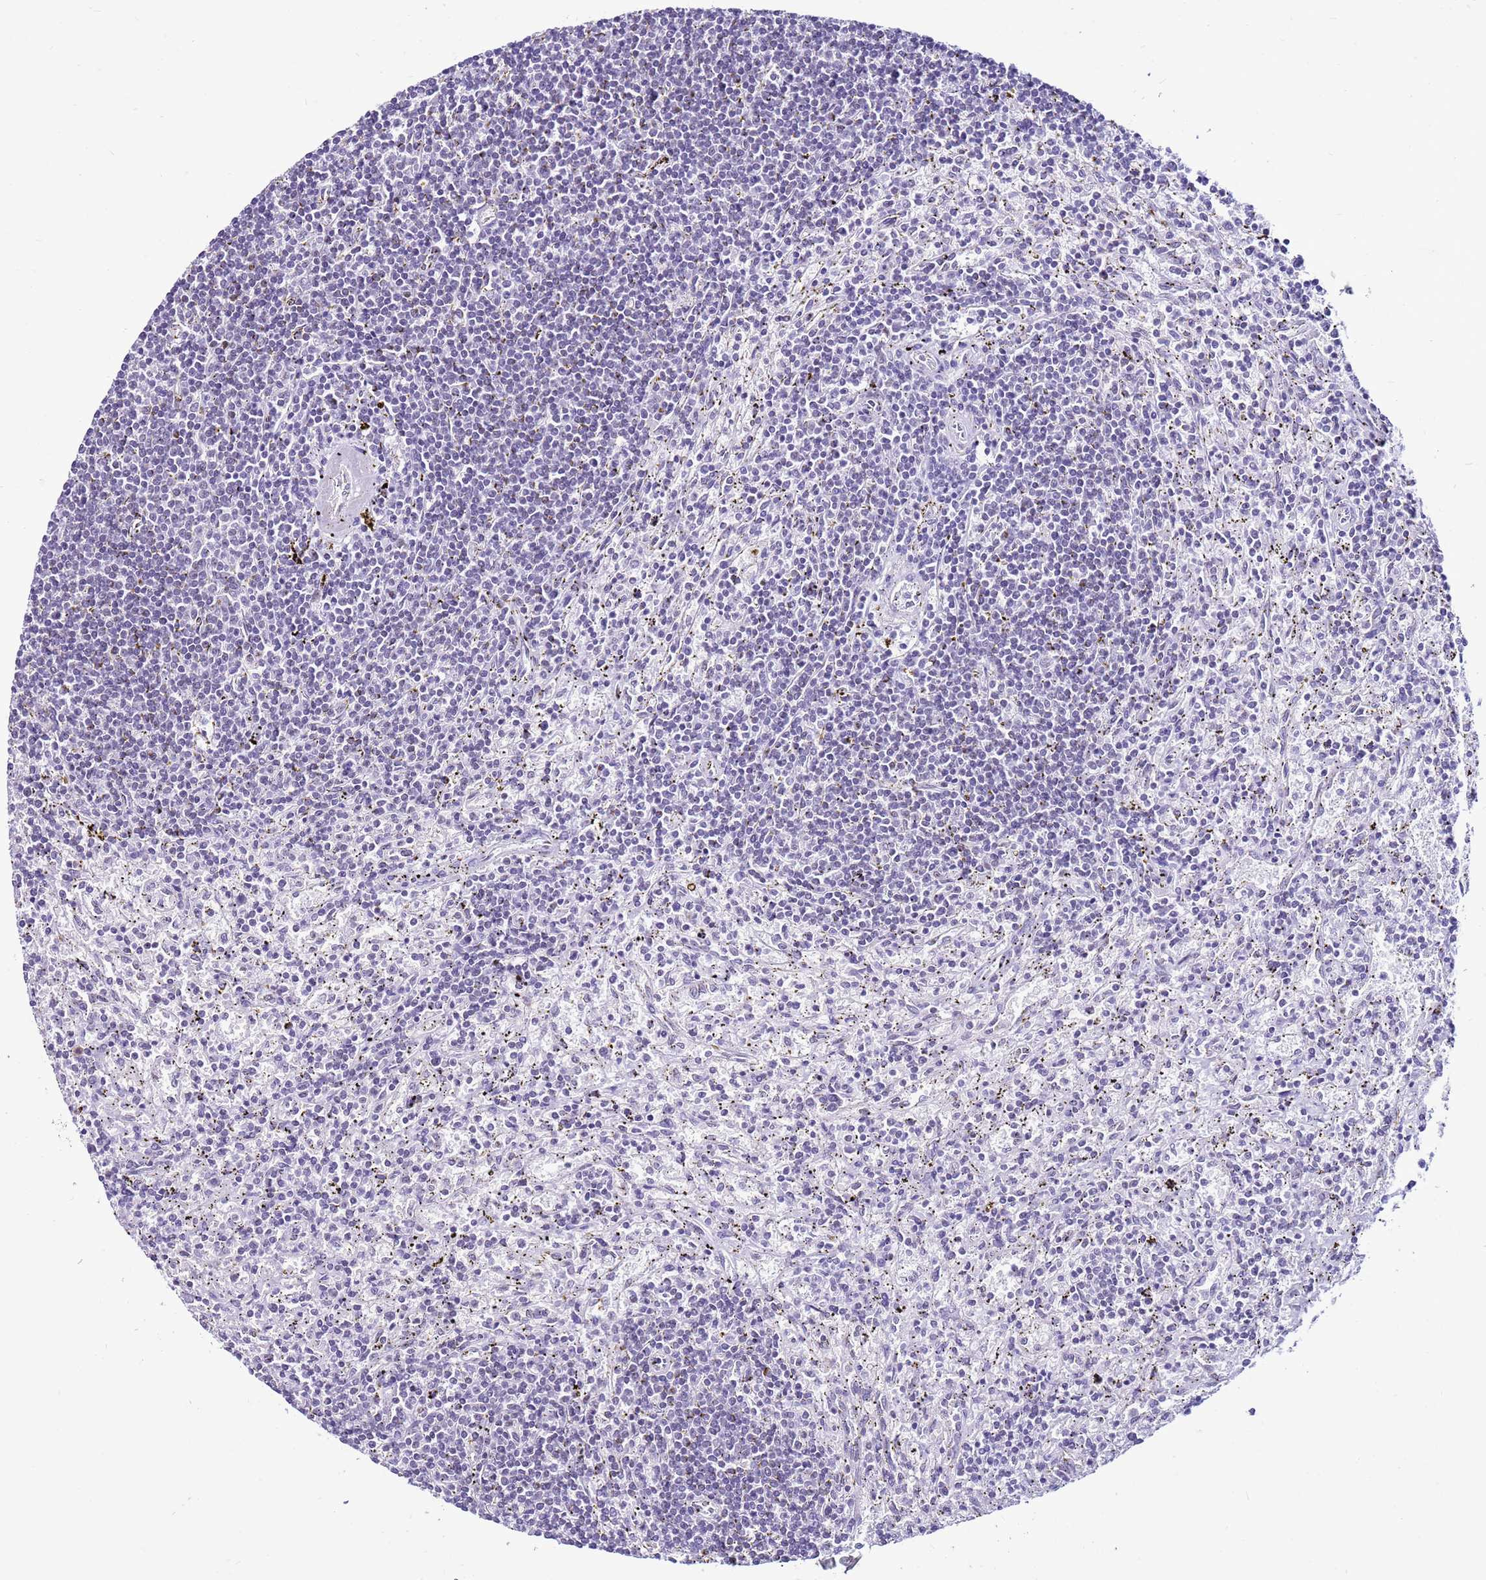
{"staining": {"intensity": "negative", "quantity": "none", "location": "none"}, "tissue": "lymphoma", "cell_type": "Tumor cells", "image_type": "cancer", "snomed": [{"axis": "morphology", "description": "Malignant lymphoma, non-Hodgkin's type, Low grade"}, {"axis": "topography", "description": "Spleen"}], "caption": "Low-grade malignant lymphoma, non-Hodgkin's type was stained to show a protein in brown. There is no significant staining in tumor cells.", "gene": "DHX15", "patient": {"sex": "male", "age": 76}}